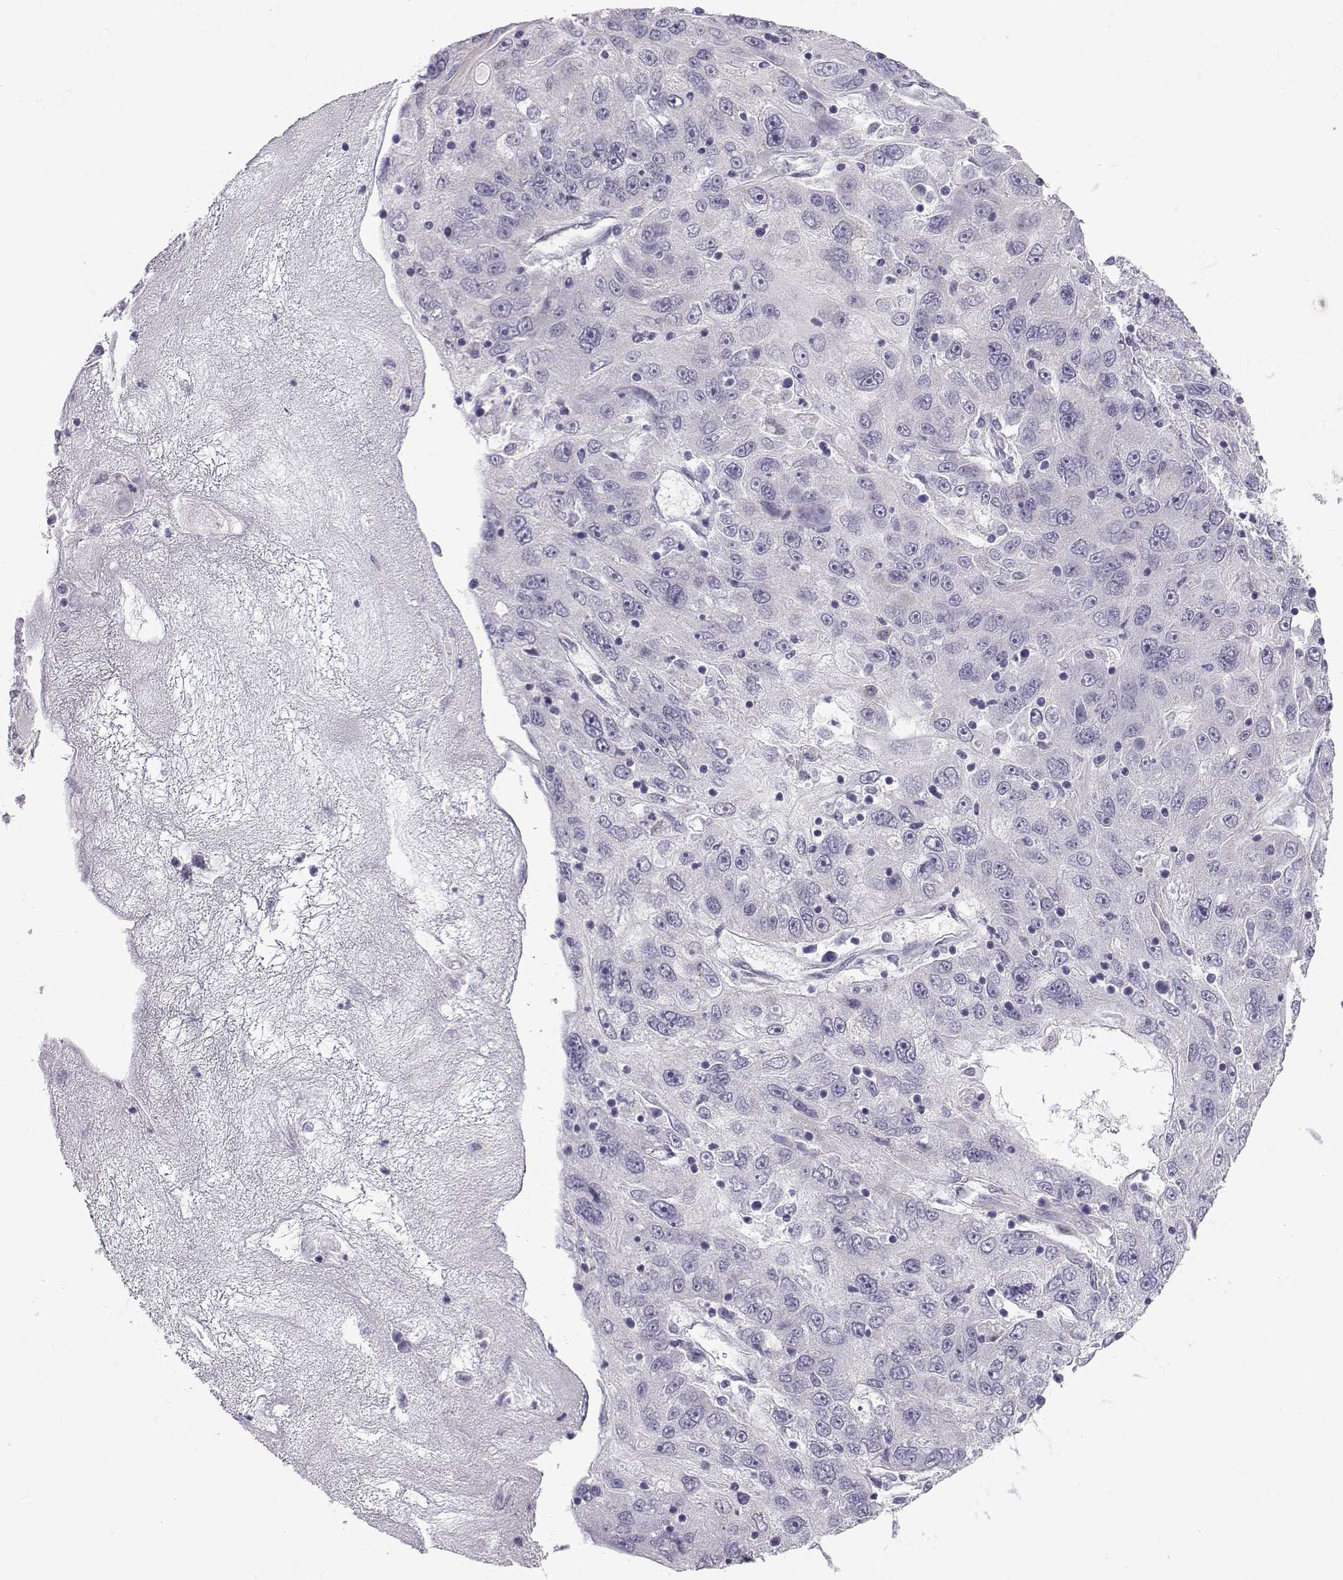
{"staining": {"intensity": "negative", "quantity": "none", "location": "none"}, "tissue": "stomach cancer", "cell_type": "Tumor cells", "image_type": "cancer", "snomed": [{"axis": "morphology", "description": "Adenocarcinoma, NOS"}, {"axis": "topography", "description": "Stomach"}], "caption": "The immunohistochemistry (IHC) image has no significant positivity in tumor cells of stomach adenocarcinoma tissue.", "gene": "CFAP53", "patient": {"sex": "male", "age": 56}}